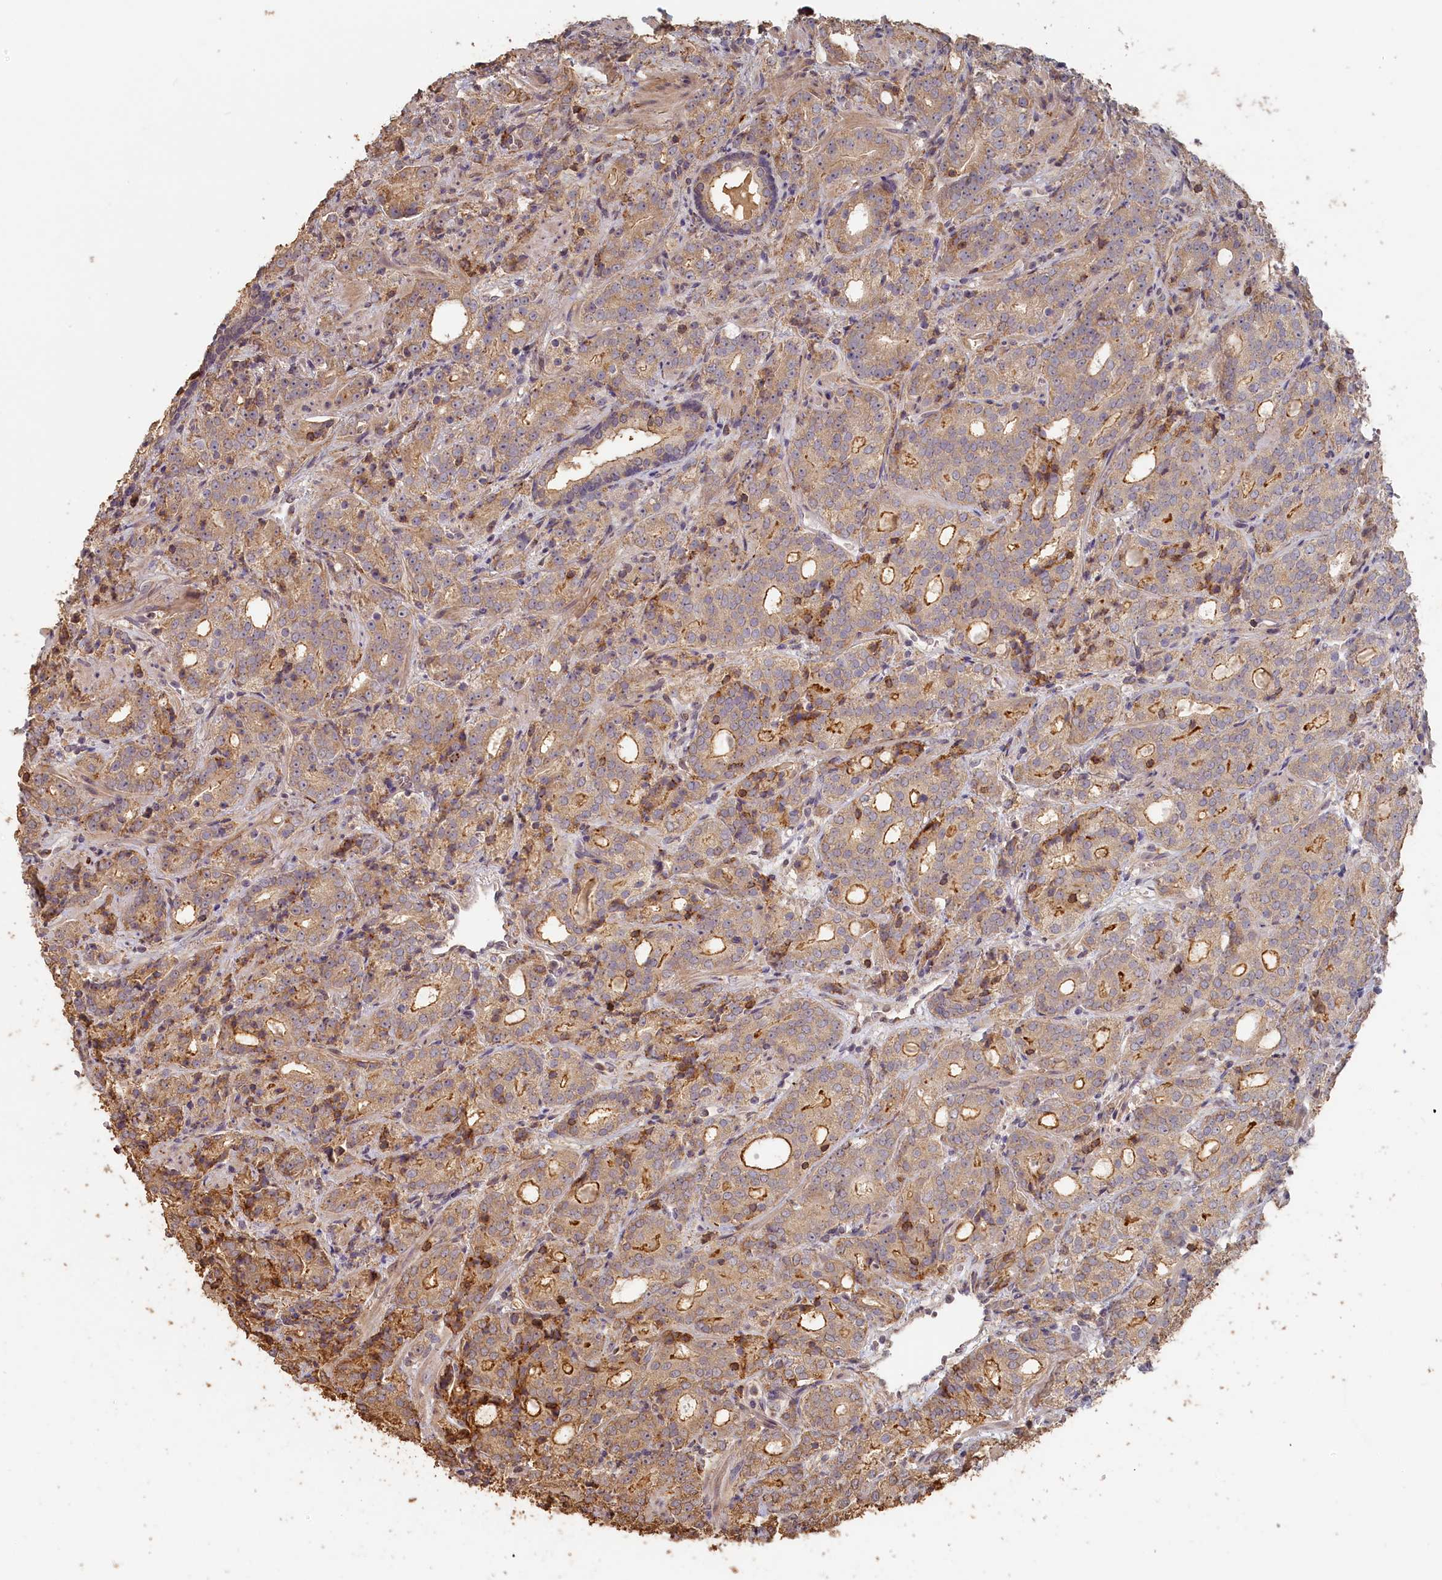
{"staining": {"intensity": "moderate", "quantity": ">75%", "location": "cytoplasmic/membranous"}, "tissue": "prostate cancer", "cell_type": "Tumor cells", "image_type": "cancer", "snomed": [{"axis": "morphology", "description": "Adenocarcinoma, High grade"}, {"axis": "topography", "description": "Prostate"}], "caption": "This photomicrograph exhibits immunohistochemistry staining of human prostate cancer, with medium moderate cytoplasmic/membranous staining in about >75% of tumor cells.", "gene": "STX16", "patient": {"sex": "male", "age": 64}}